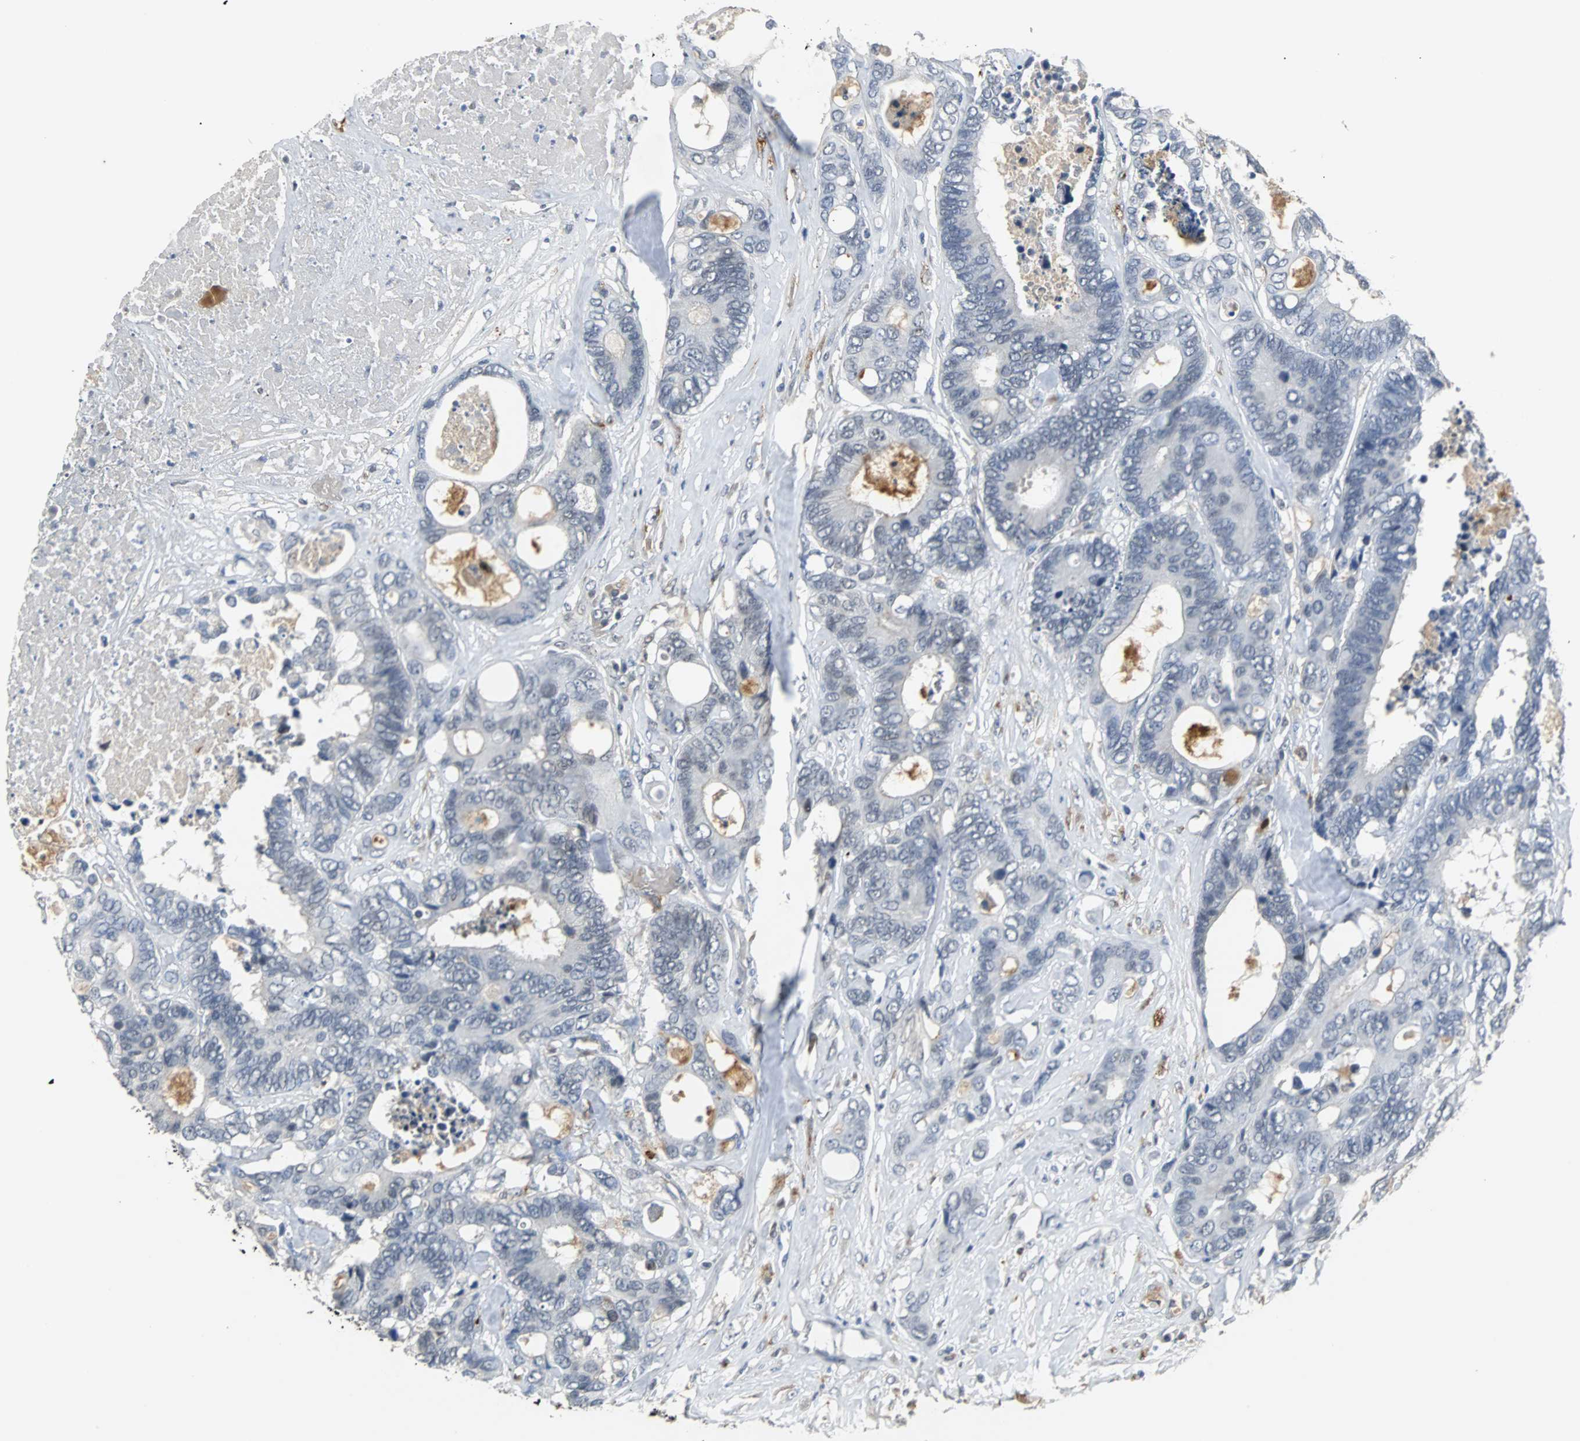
{"staining": {"intensity": "negative", "quantity": "none", "location": "none"}, "tissue": "colorectal cancer", "cell_type": "Tumor cells", "image_type": "cancer", "snomed": [{"axis": "morphology", "description": "Adenocarcinoma, NOS"}, {"axis": "topography", "description": "Rectum"}], "caption": "Immunohistochemical staining of colorectal cancer (adenocarcinoma) shows no significant positivity in tumor cells.", "gene": "HLX", "patient": {"sex": "male", "age": 55}}